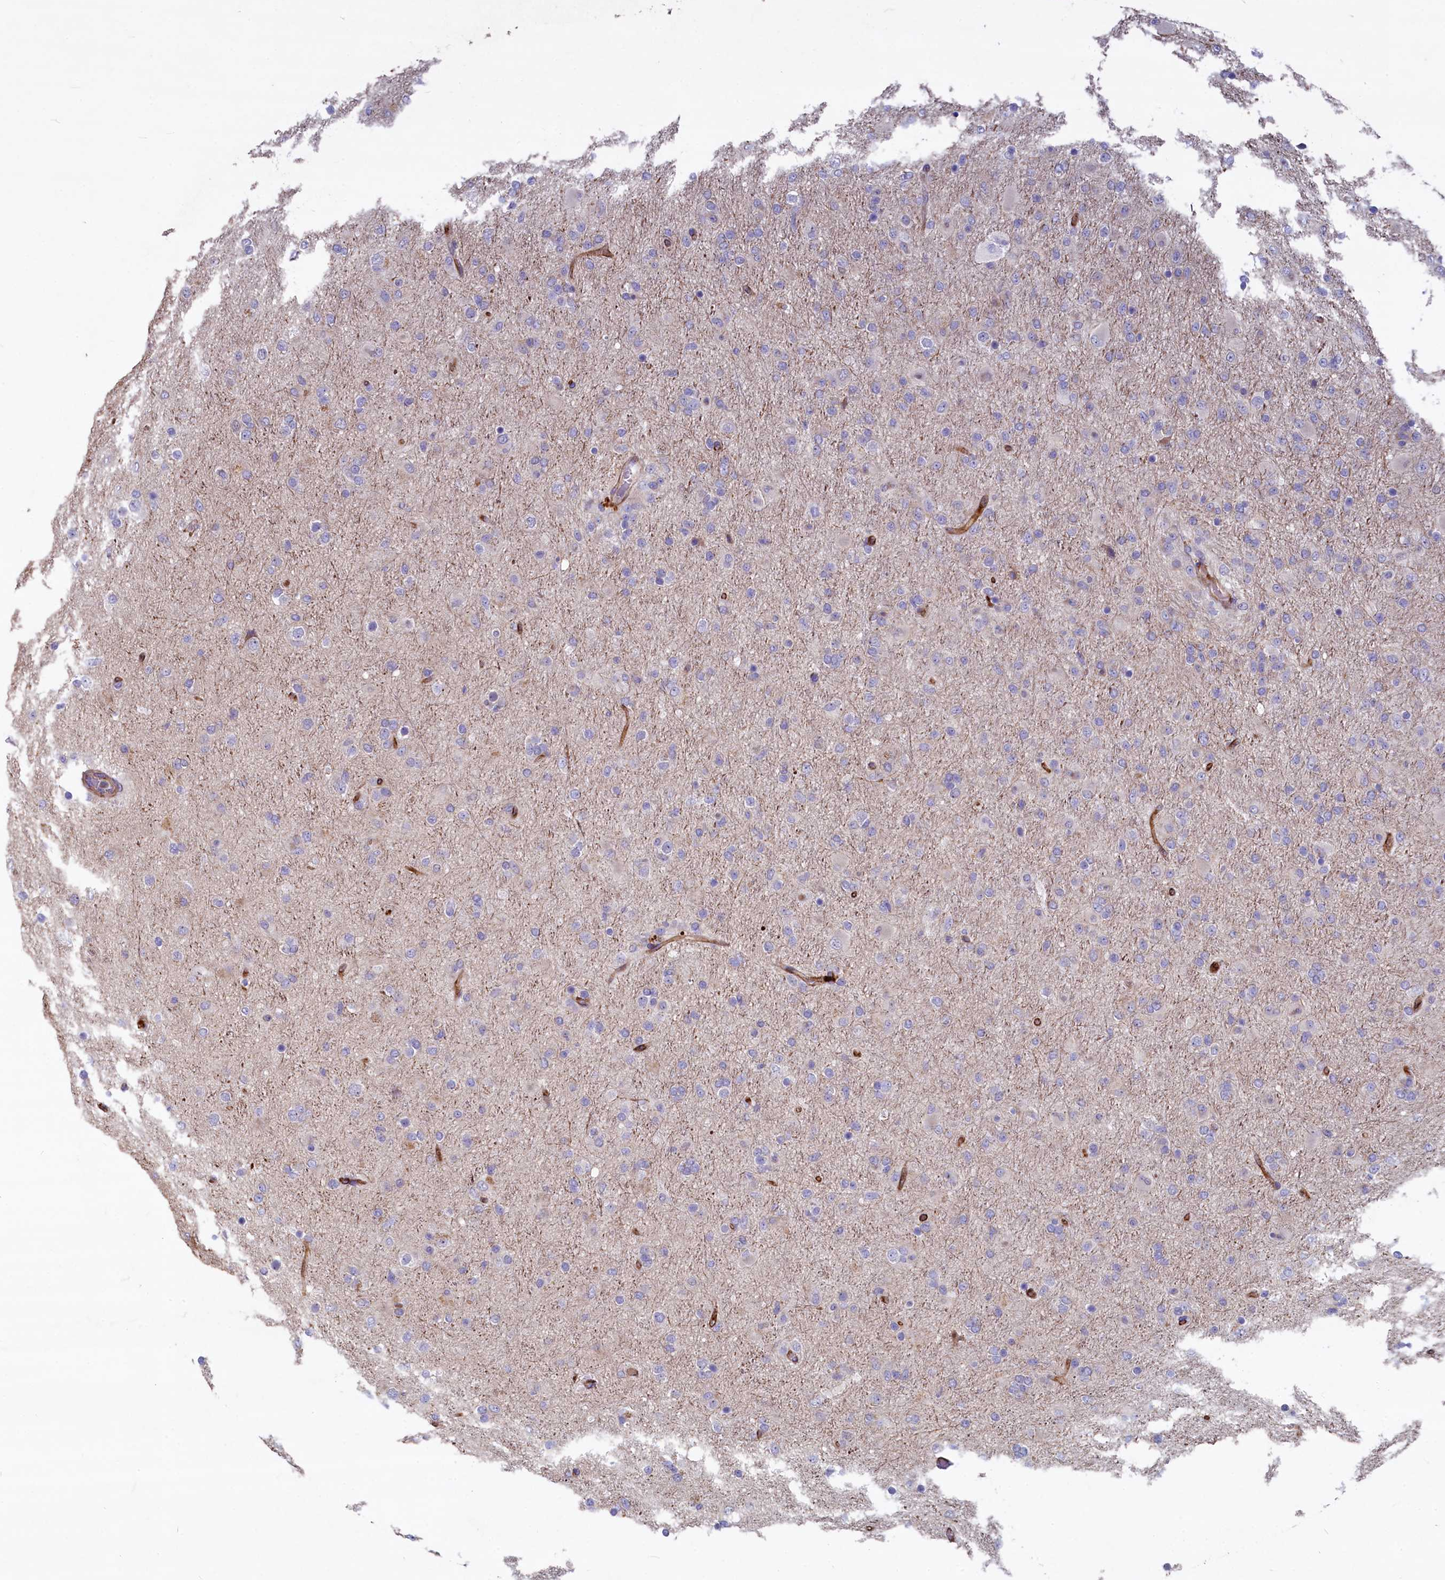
{"staining": {"intensity": "negative", "quantity": "none", "location": "none"}, "tissue": "glioma", "cell_type": "Tumor cells", "image_type": "cancer", "snomed": [{"axis": "morphology", "description": "Glioma, malignant, Low grade"}, {"axis": "topography", "description": "Brain"}], "caption": "High power microscopy histopathology image of an immunohistochemistry (IHC) micrograph of glioma, revealing no significant staining in tumor cells. (Brightfield microscopy of DAB IHC at high magnification).", "gene": "ASXL3", "patient": {"sex": "male", "age": 65}}